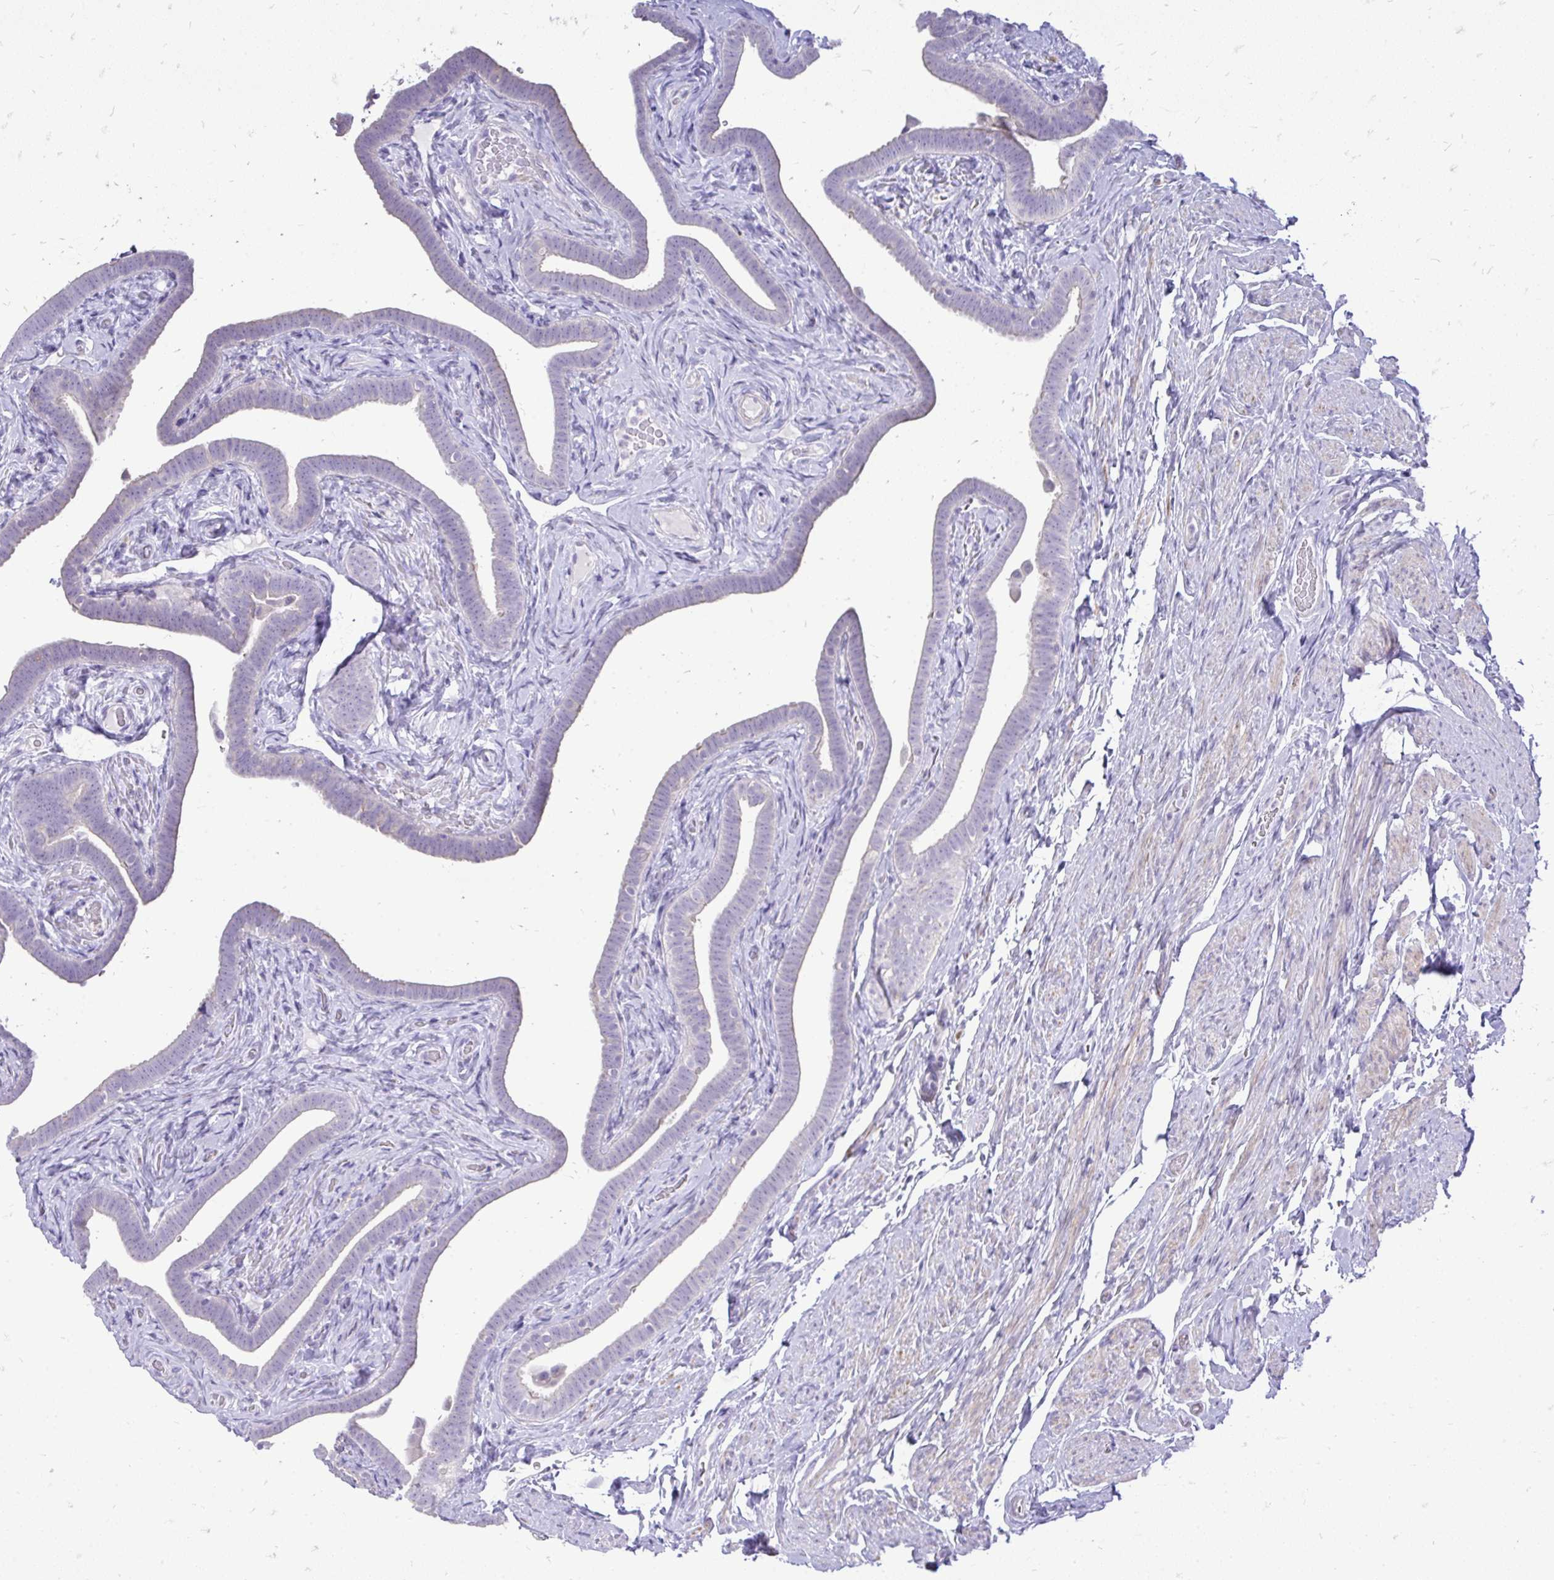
{"staining": {"intensity": "weak", "quantity": "<25%", "location": "cytoplasmic/membranous"}, "tissue": "fallopian tube", "cell_type": "Glandular cells", "image_type": "normal", "snomed": [{"axis": "morphology", "description": "Normal tissue, NOS"}, {"axis": "topography", "description": "Fallopian tube"}], "caption": "Glandular cells are negative for protein expression in unremarkable human fallopian tube.", "gene": "OR8D1", "patient": {"sex": "female", "age": 69}}